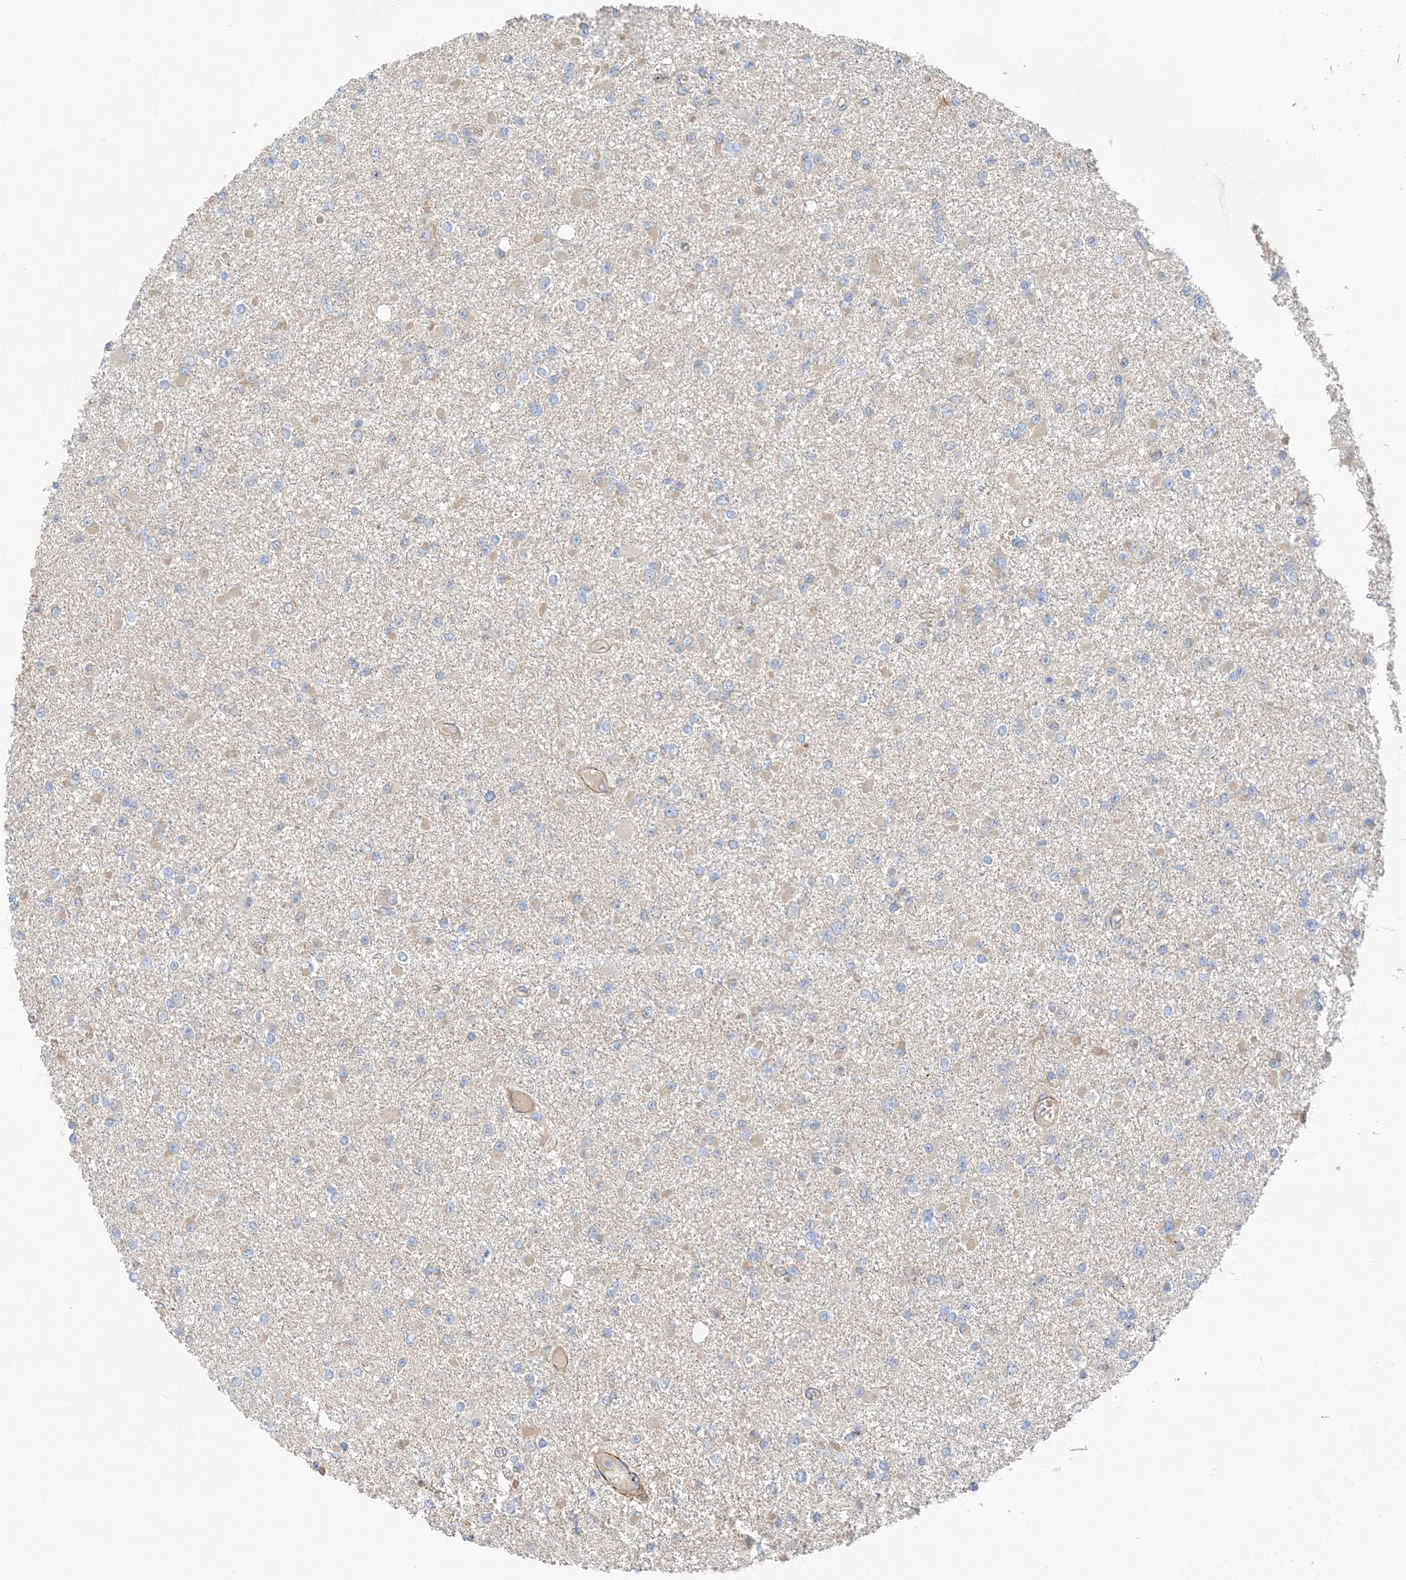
{"staining": {"intensity": "weak", "quantity": "<25%", "location": "cytoplasmic/membranous"}, "tissue": "glioma", "cell_type": "Tumor cells", "image_type": "cancer", "snomed": [{"axis": "morphology", "description": "Glioma, malignant, Low grade"}, {"axis": "topography", "description": "Brain"}], "caption": "High power microscopy photomicrograph of an immunohistochemistry micrograph of low-grade glioma (malignant), revealing no significant positivity in tumor cells.", "gene": "KIFBP", "patient": {"sex": "female", "age": 22}}